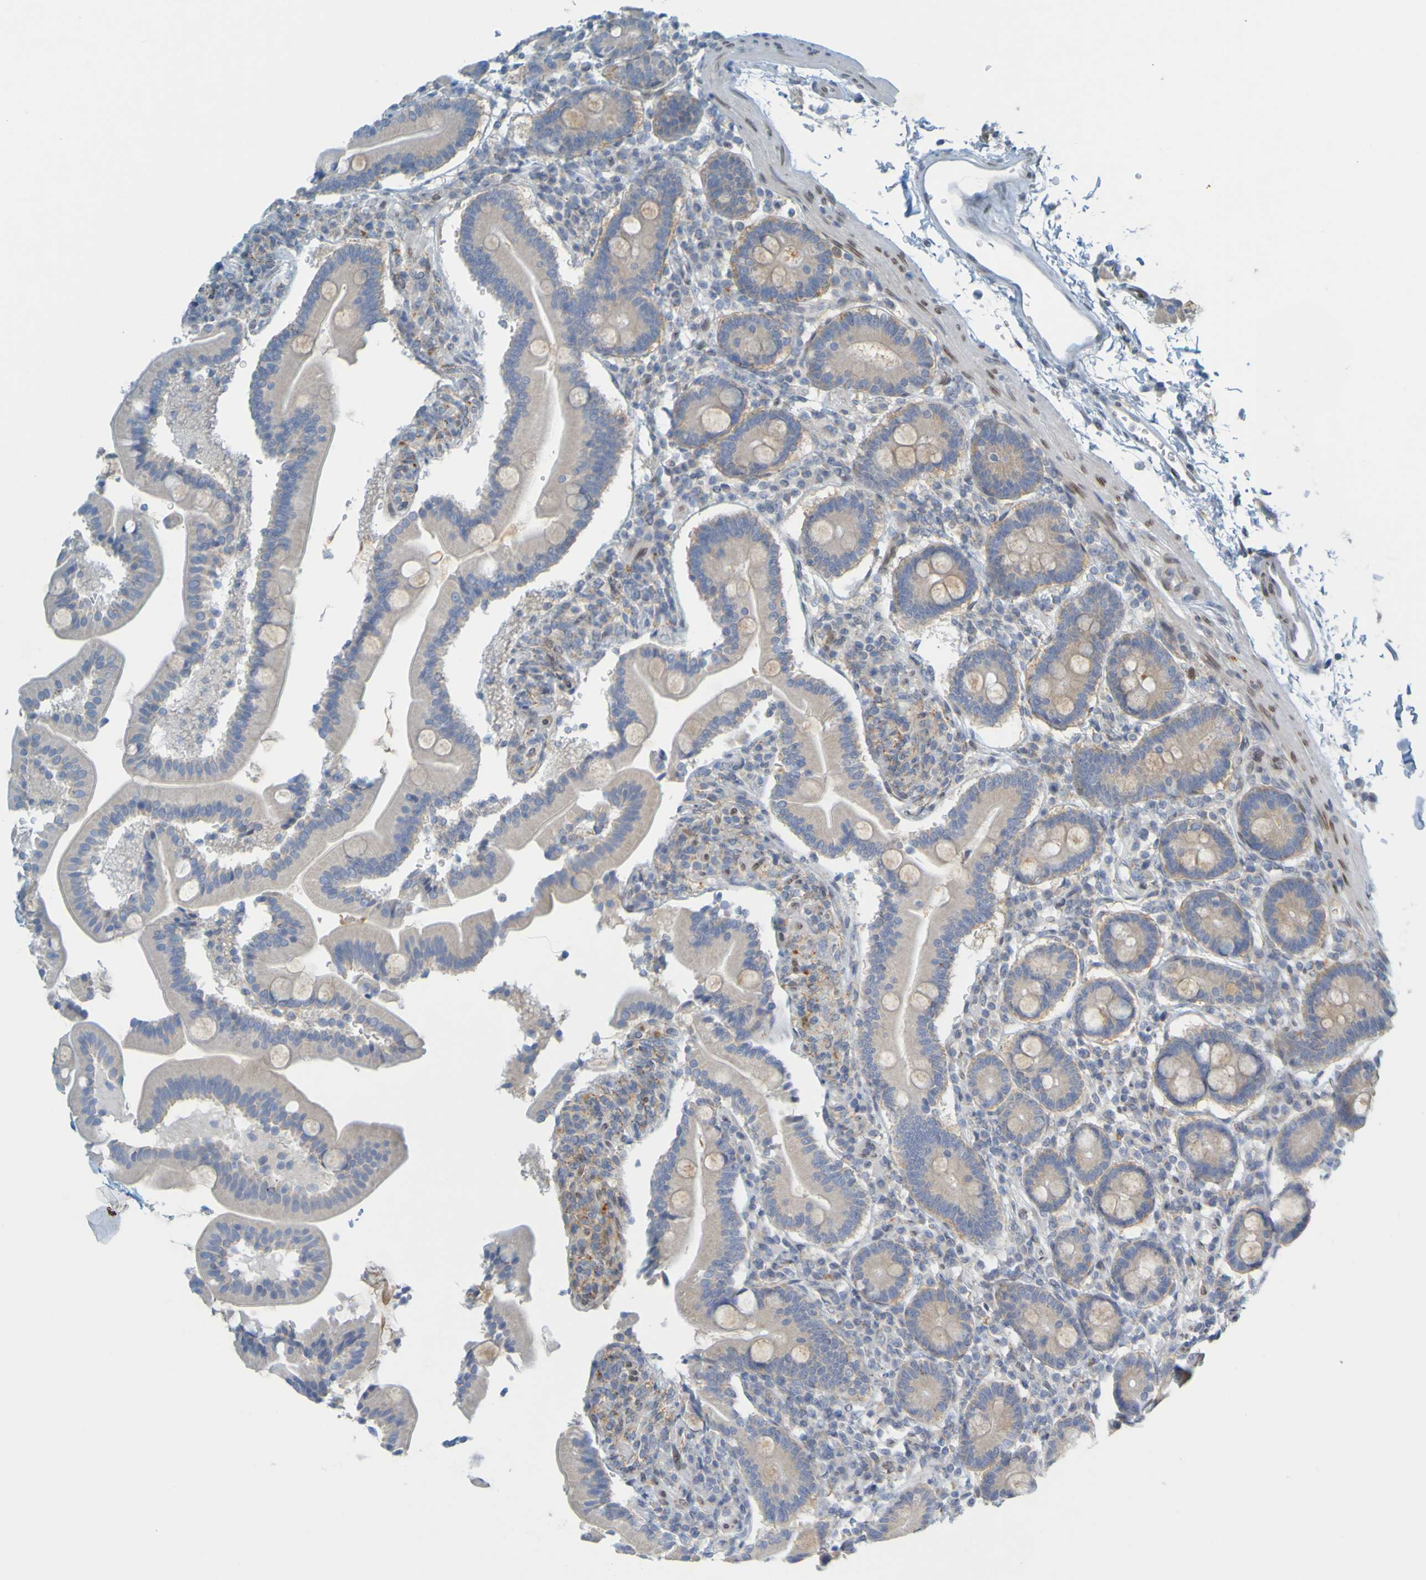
{"staining": {"intensity": "weak", "quantity": ">75%", "location": "cytoplasmic/membranous"}, "tissue": "duodenum", "cell_type": "Glandular cells", "image_type": "normal", "snomed": [{"axis": "morphology", "description": "Normal tissue, NOS"}, {"axis": "topography", "description": "Duodenum"}], "caption": "A high-resolution micrograph shows immunohistochemistry staining of unremarkable duodenum, which demonstrates weak cytoplasmic/membranous expression in about >75% of glandular cells. (DAB (3,3'-diaminobenzidine) = brown stain, brightfield microscopy at high magnification).", "gene": "MAG", "patient": {"sex": "male", "age": 54}}